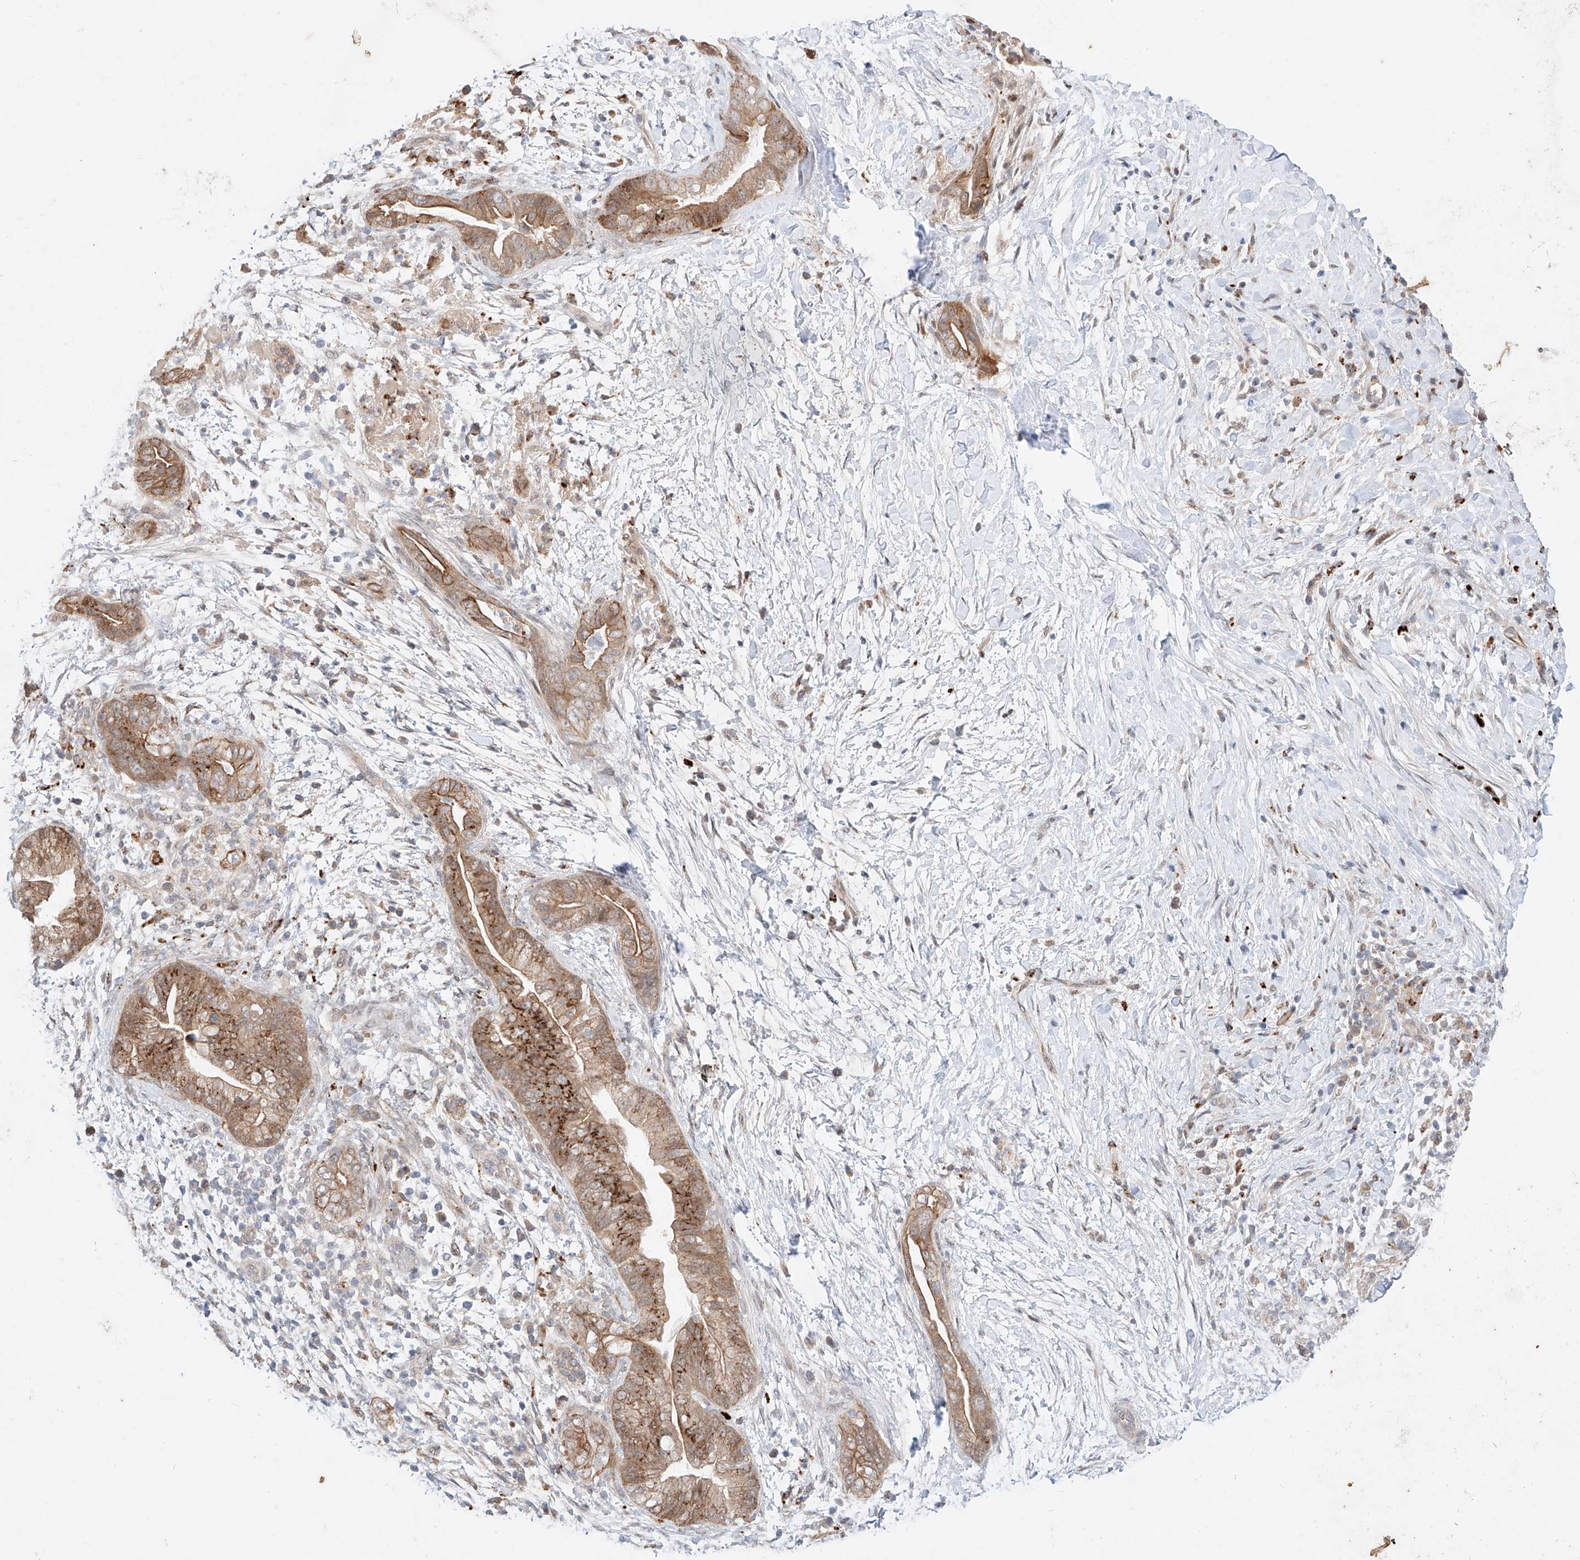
{"staining": {"intensity": "moderate", "quantity": ">75%", "location": "cytoplasmic/membranous"}, "tissue": "pancreatic cancer", "cell_type": "Tumor cells", "image_type": "cancer", "snomed": [{"axis": "morphology", "description": "Adenocarcinoma, NOS"}, {"axis": "topography", "description": "Pancreas"}], "caption": "Immunohistochemical staining of human pancreatic cancer displays medium levels of moderate cytoplasmic/membranous protein expression in approximately >75% of tumor cells.", "gene": "GCNT1", "patient": {"sex": "male", "age": 75}}